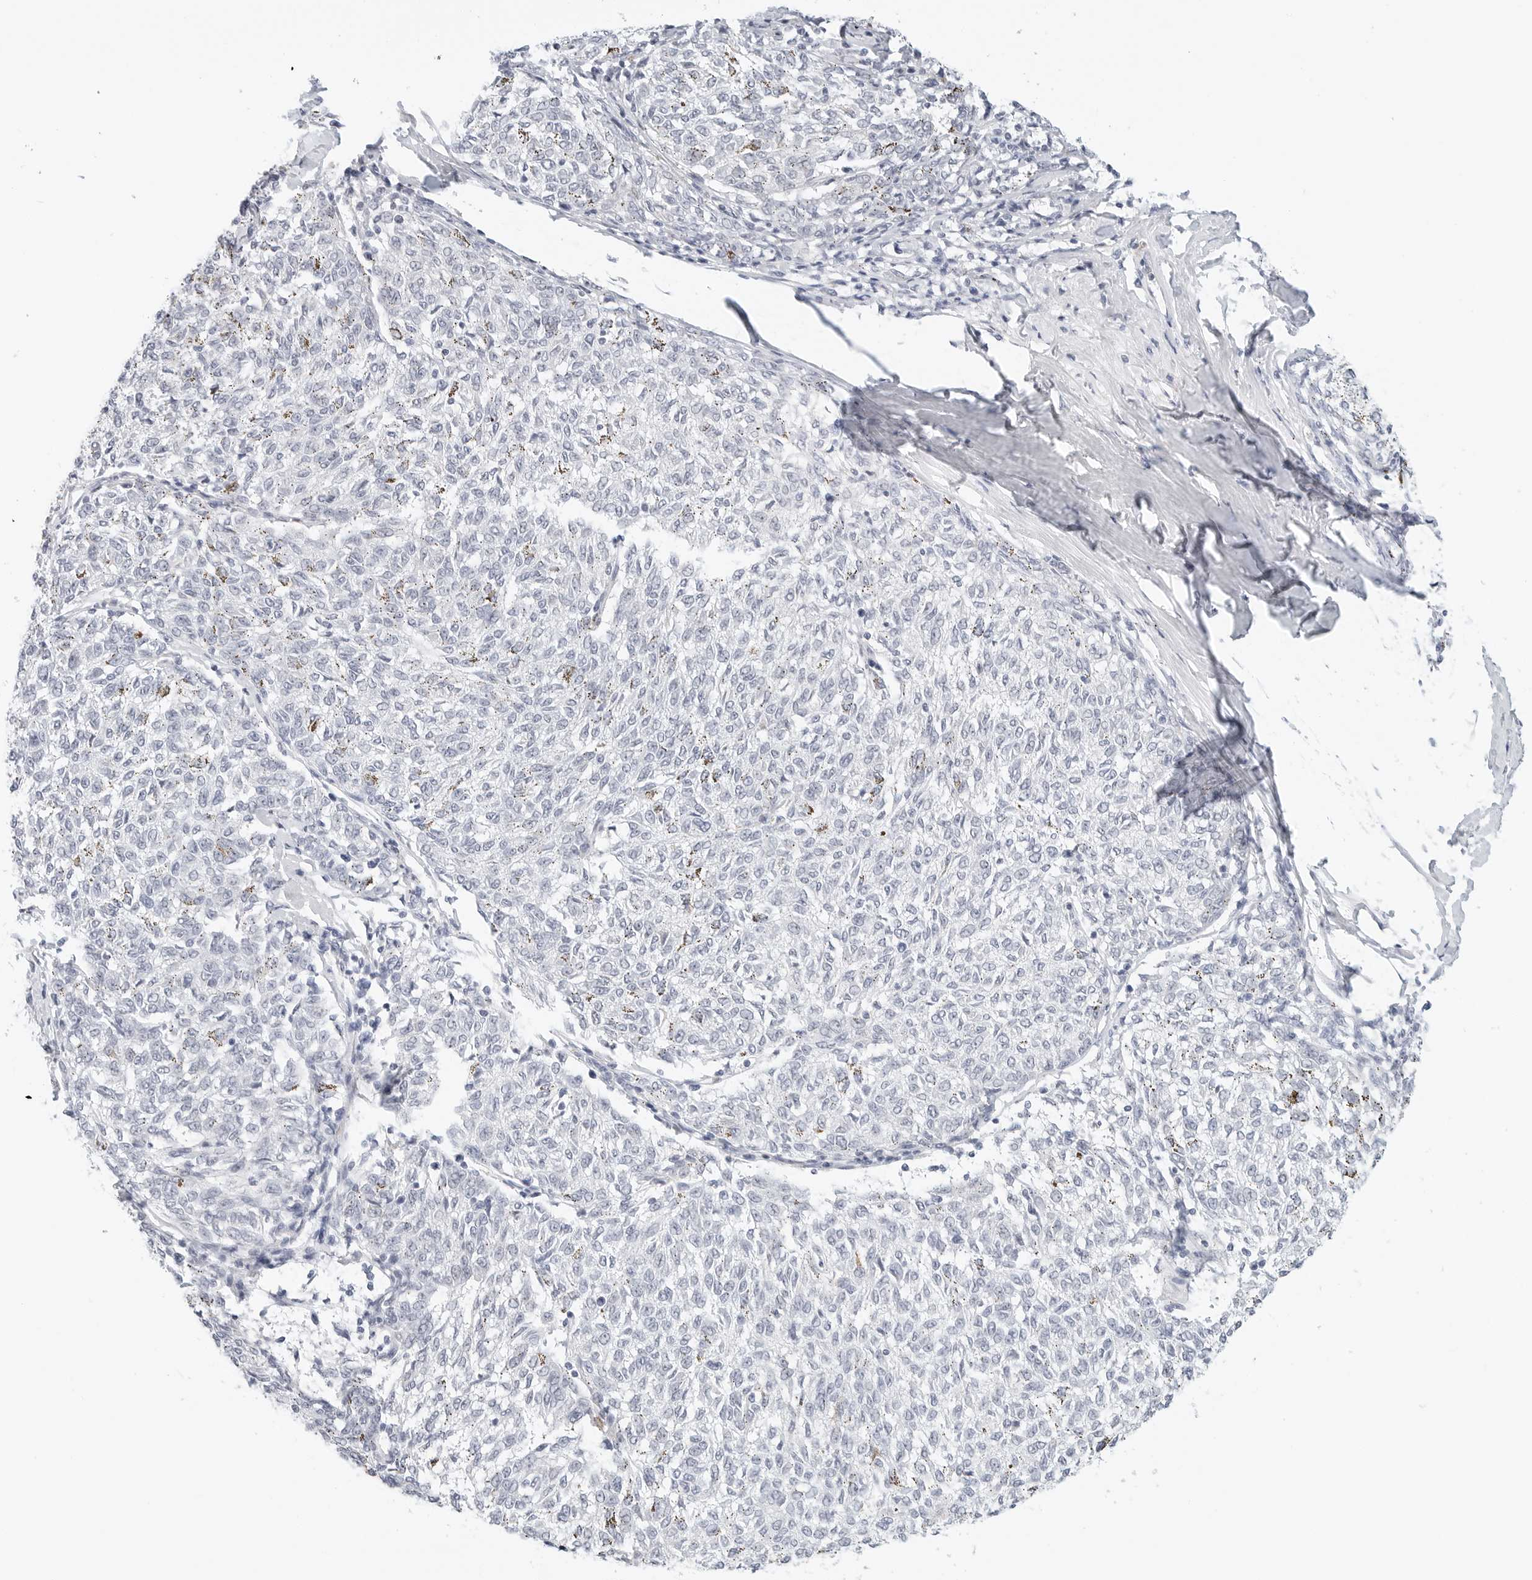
{"staining": {"intensity": "negative", "quantity": "none", "location": "none"}, "tissue": "melanoma", "cell_type": "Tumor cells", "image_type": "cancer", "snomed": [{"axis": "morphology", "description": "Malignant melanoma, NOS"}, {"axis": "topography", "description": "Skin"}], "caption": "High magnification brightfield microscopy of melanoma stained with DAB (brown) and counterstained with hematoxylin (blue): tumor cells show no significant expression.", "gene": "TSEN2", "patient": {"sex": "female", "age": 72}}